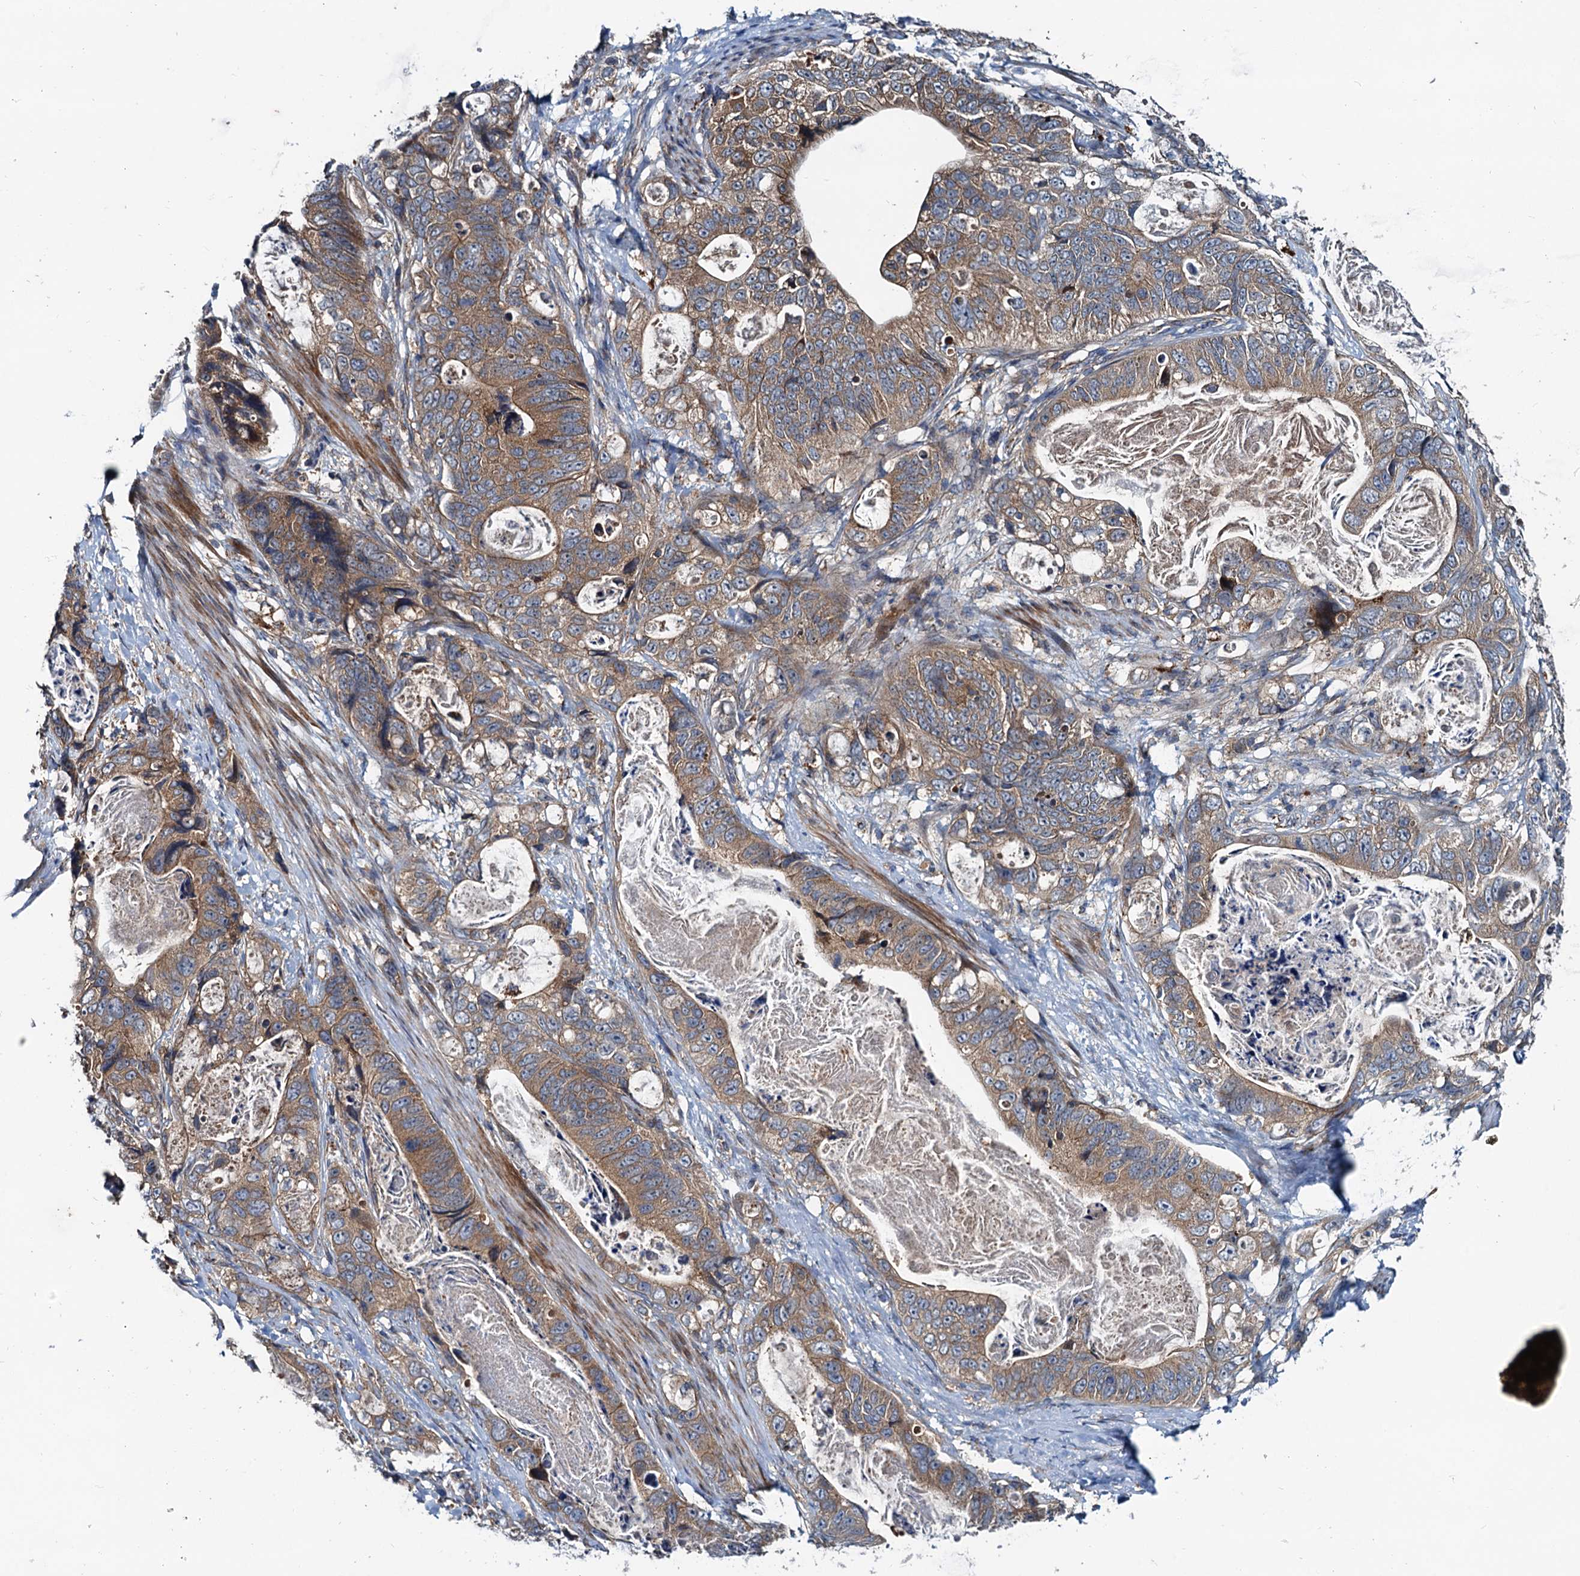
{"staining": {"intensity": "moderate", "quantity": ">75%", "location": "cytoplasmic/membranous"}, "tissue": "stomach cancer", "cell_type": "Tumor cells", "image_type": "cancer", "snomed": [{"axis": "morphology", "description": "Normal tissue, NOS"}, {"axis": "morphology", "description": "Adenocarcinoma, NOS"}, {"axis": "topography", "description": "Stomach"}], "caption": "Brown immunohistochemical staining in human adenocarcinoma (stomach) exhibits moderate cytoplasmic/membranous staining in approximately >75% of tumor cells.", "gene": "EFL1", "patient": {"sex": "female", "age": 89}}